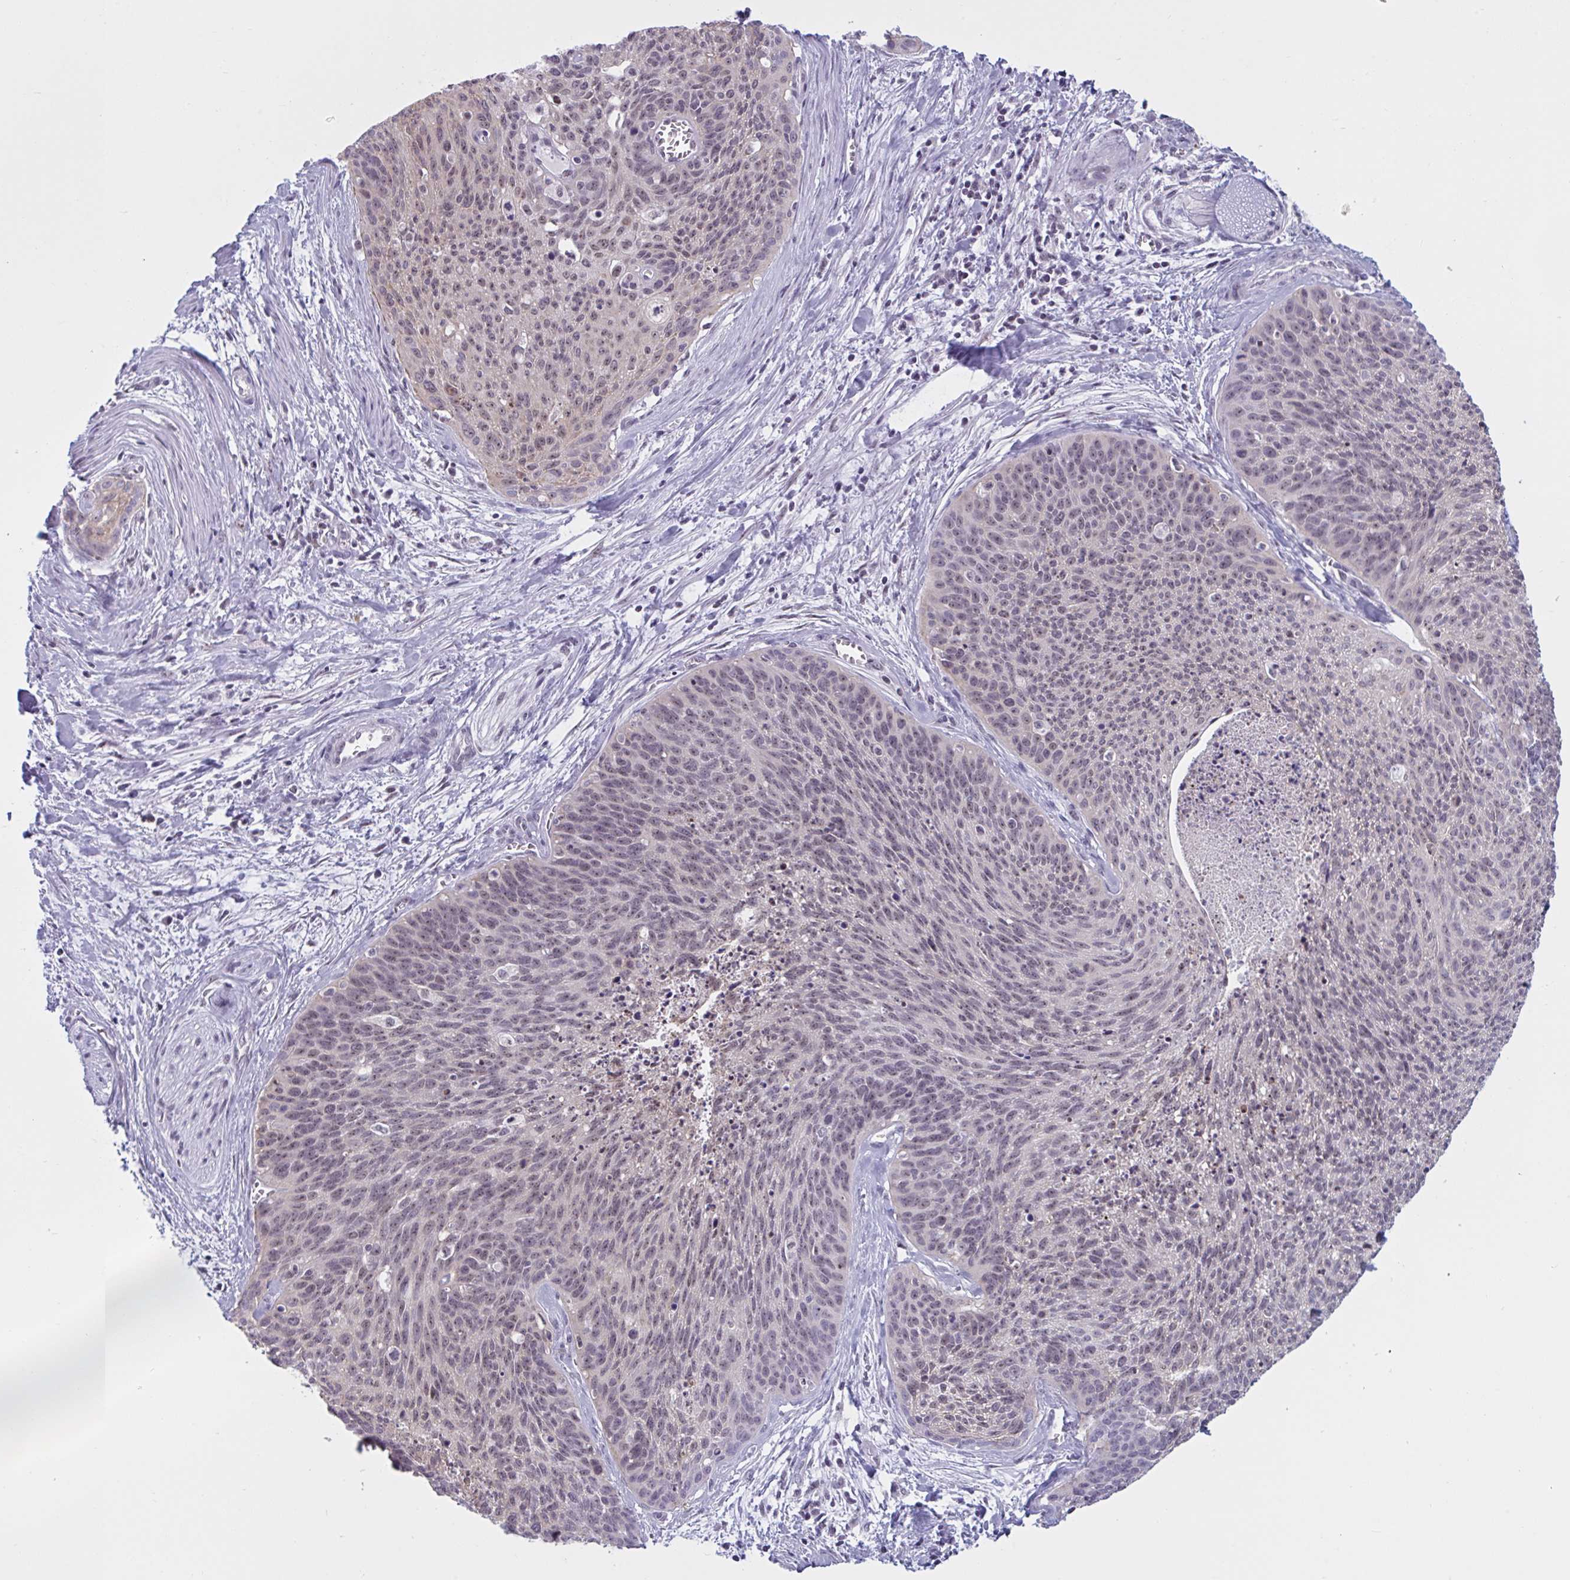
{"staining": {"intensity": "weak", "quantity": ">75%", "location": "nuclear"}, "tissue": "cervical cancer", "cell_type": "Tumor cells", "image_type": "cancer", "snomed": [{"axis": "morphology", "description": "Squamous cell carcinoma, NOS"}, {"axis": "topography", "description": "Cervix"}], "caption": "Protein staining of cervical cancer tissue exhibits weak nuclear positivity in about >75% of tumor cells.", "gene": "TGM6", "patient": {"sex": "female", "age": 55}}